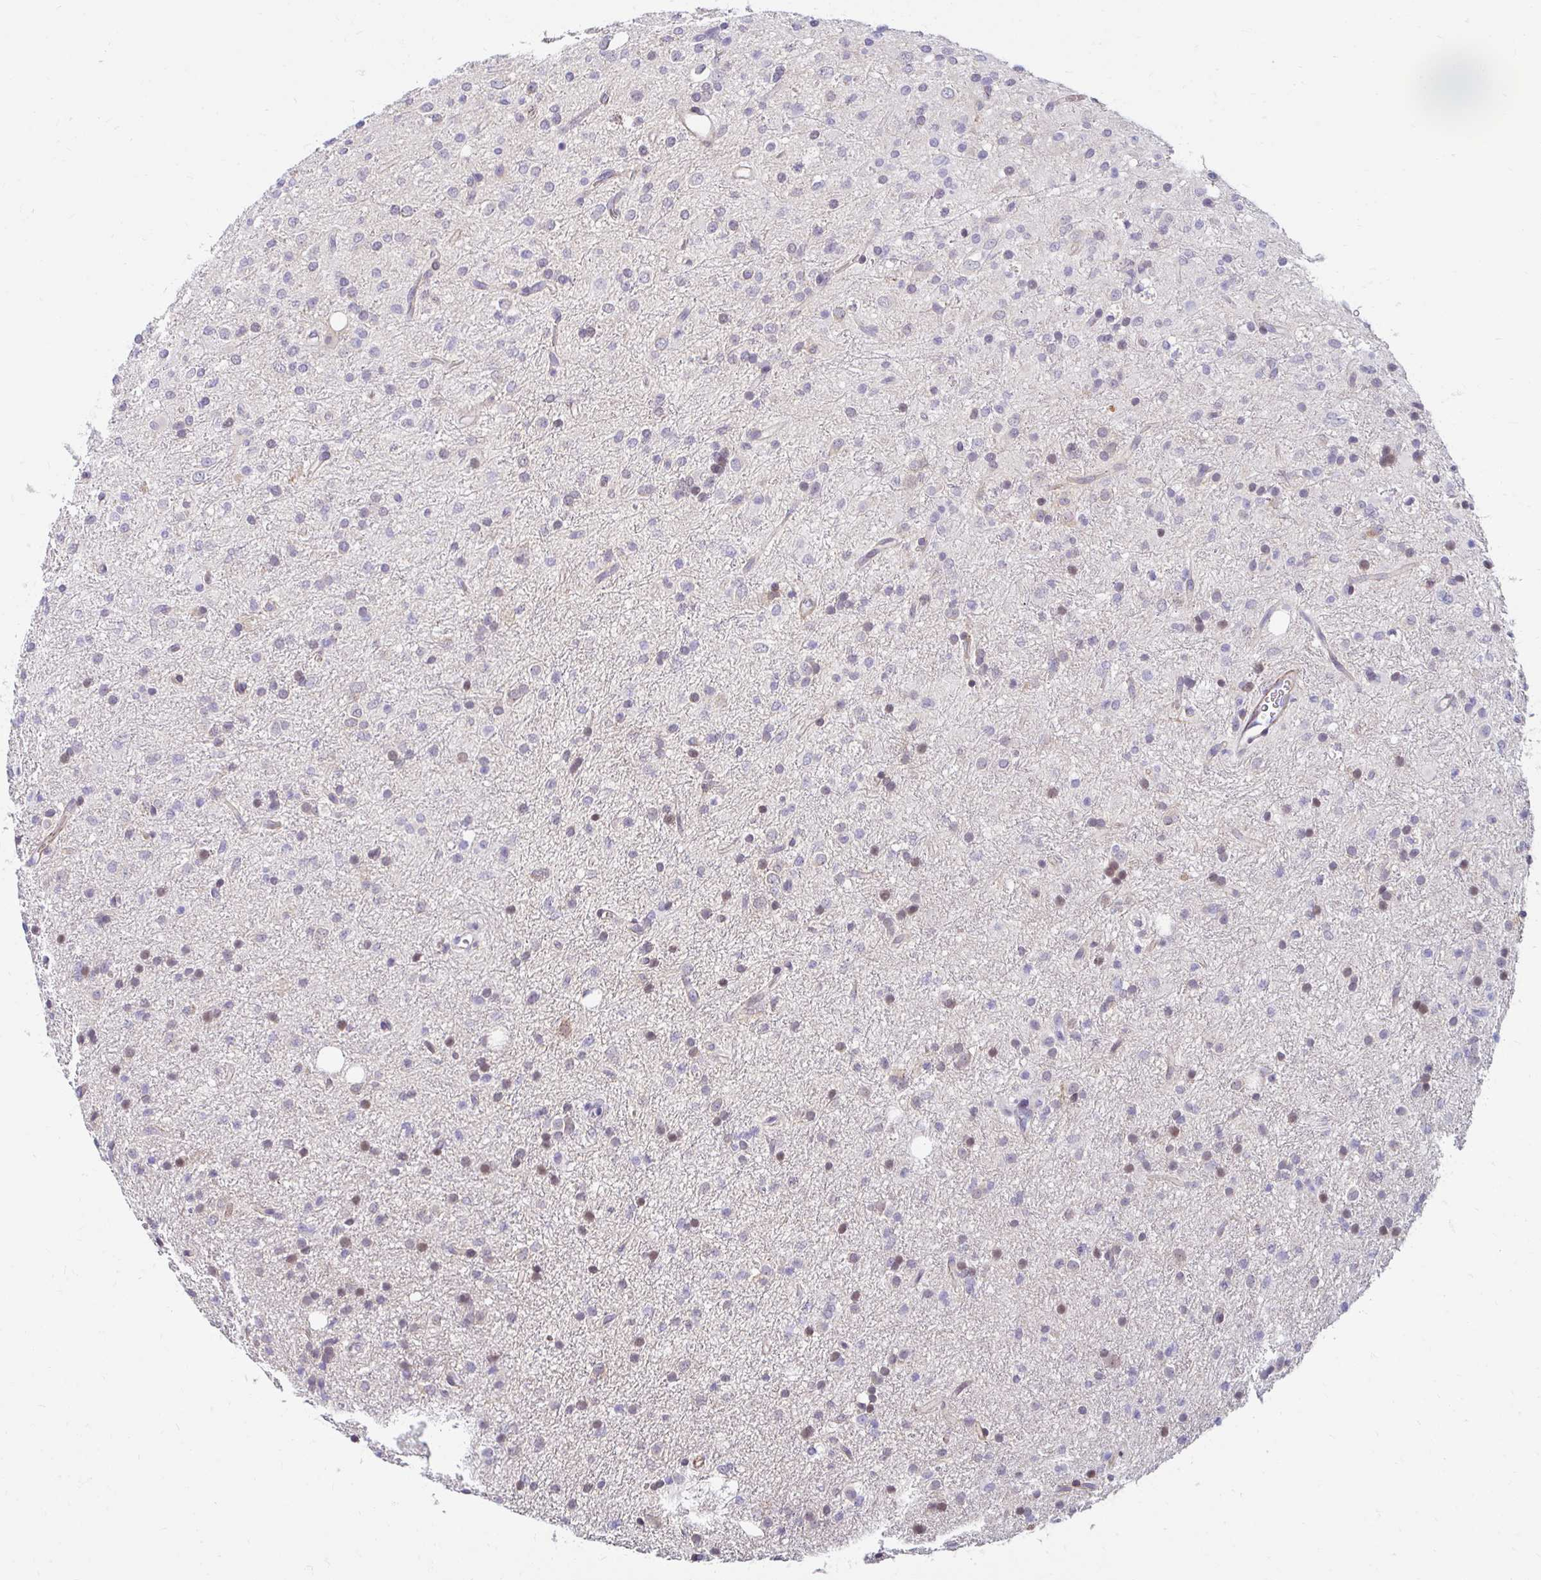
{"staining": {"intensity": "weak", "quantity": "<25%", "location": "nuclear"}, "tissue": "glioma", "cell_type": "Tumor cells", "image_type": "cancer", "snomed": [{"axis": "morphology", "description": "Glioma, malignant, Low grade"}, {"axis": "topography", "description": "Brain"}], "caption": "Immunohistochemistry image of neoplastic tissue: human malignant low-grade glioma stained with DAB (3,3'-diaminobenzidine) demonstrates no significant protein staining in tumor cells. (DAB IHC with hematoxylin counter stain).", "gene": "ANKRD62", "patient": {"sex": "female", "age": 33}}